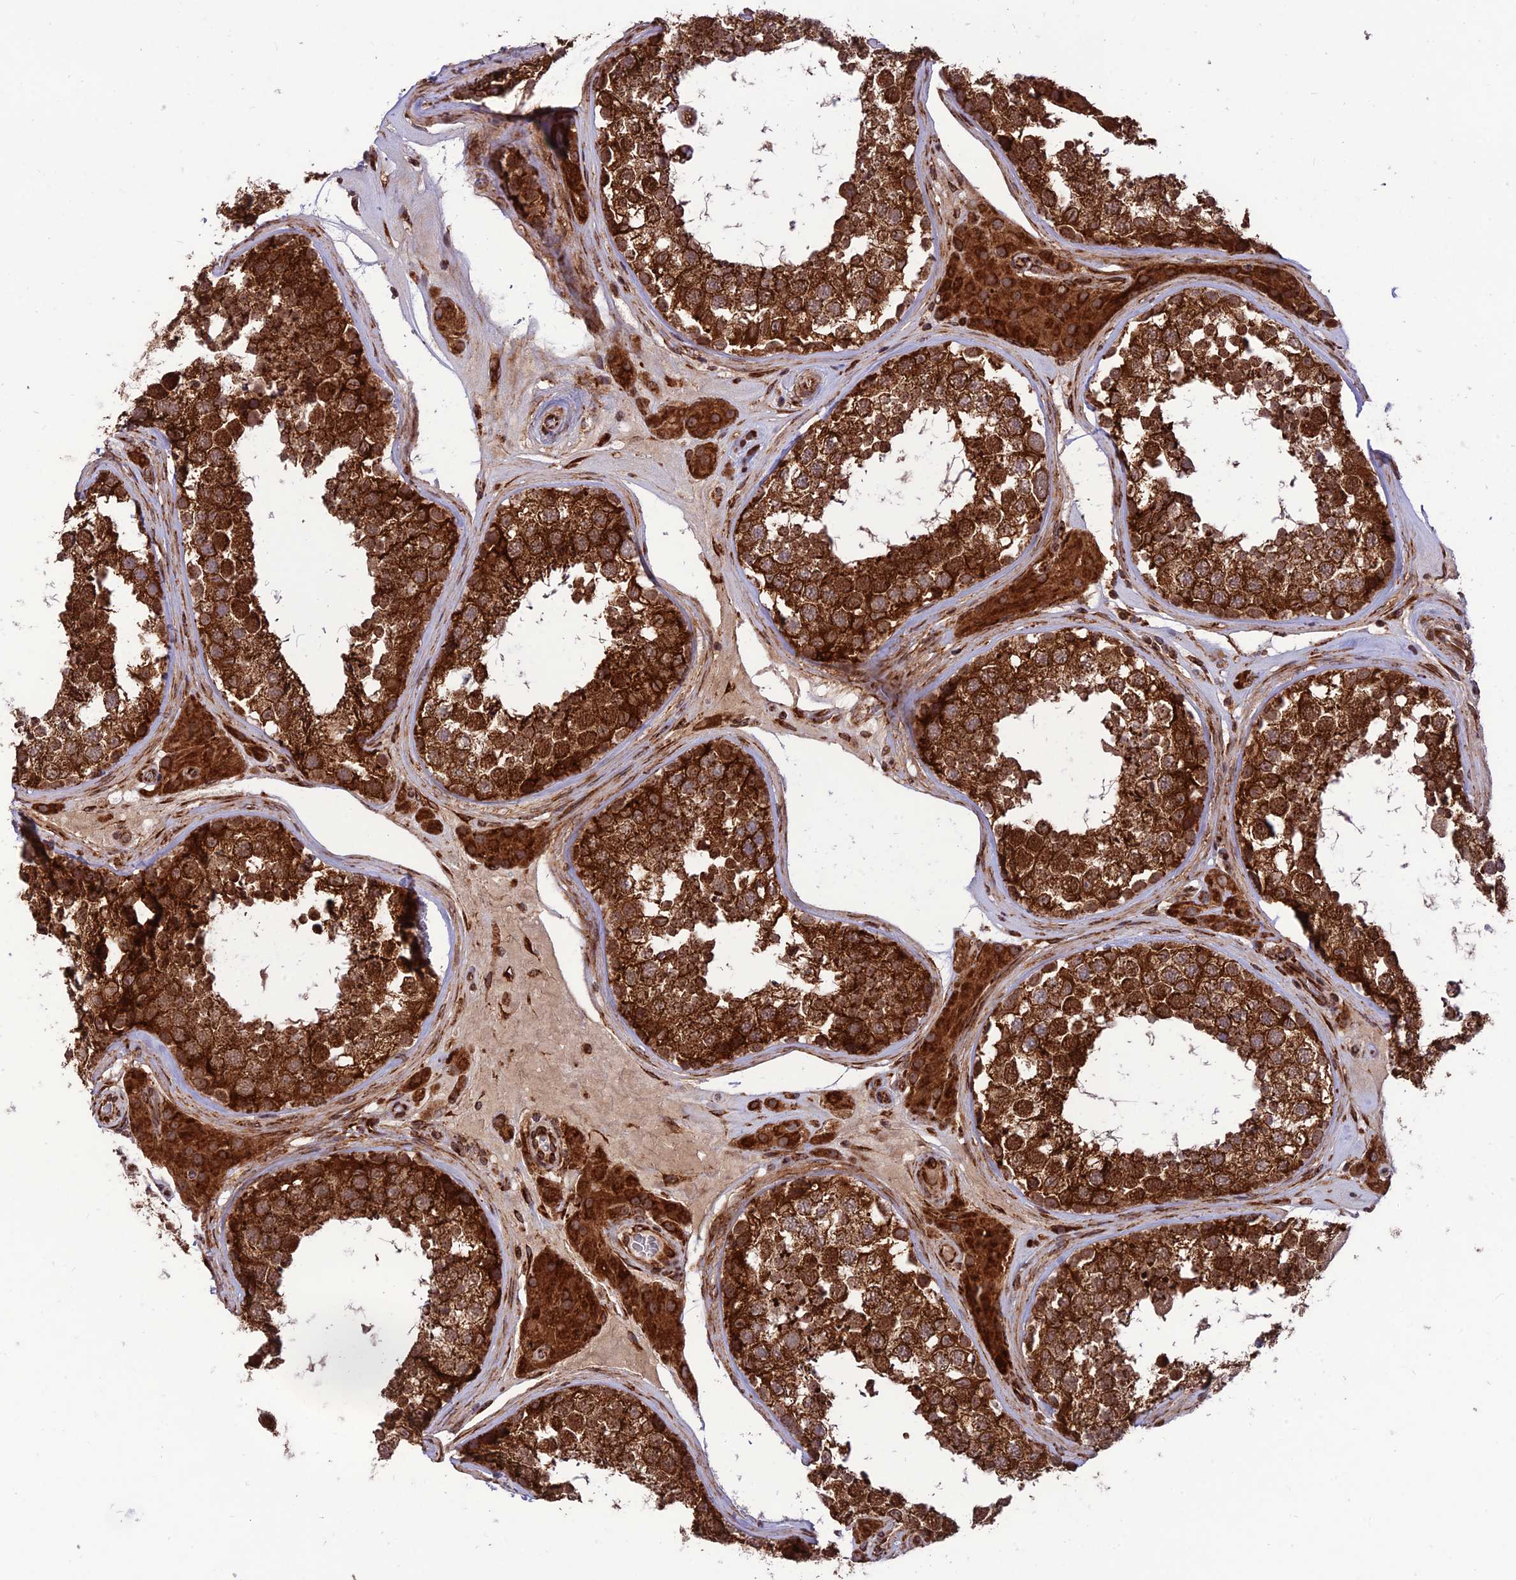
{"staining": {"intensity": "strong", "quantity": ">75%", "location": "cytoplasmic/membranous"}, "tissue": "testis", "cell_type": "Cells in seminiferous ducts", "image_type": "normal", "snomed": [{"axis": "morphology", "description": "Normal tissue, NOS"}, {"axis": "topography", "description": "Testis"}], "caption": "This micrograph demonstrates IHC staining of unremarkable human testis, with high strong cytoplasmic/membranous expression in about >75% of cells in seminiferous ducts.", "gene": "CRTAP", "patient": {"sex": "male", "age": 46}}